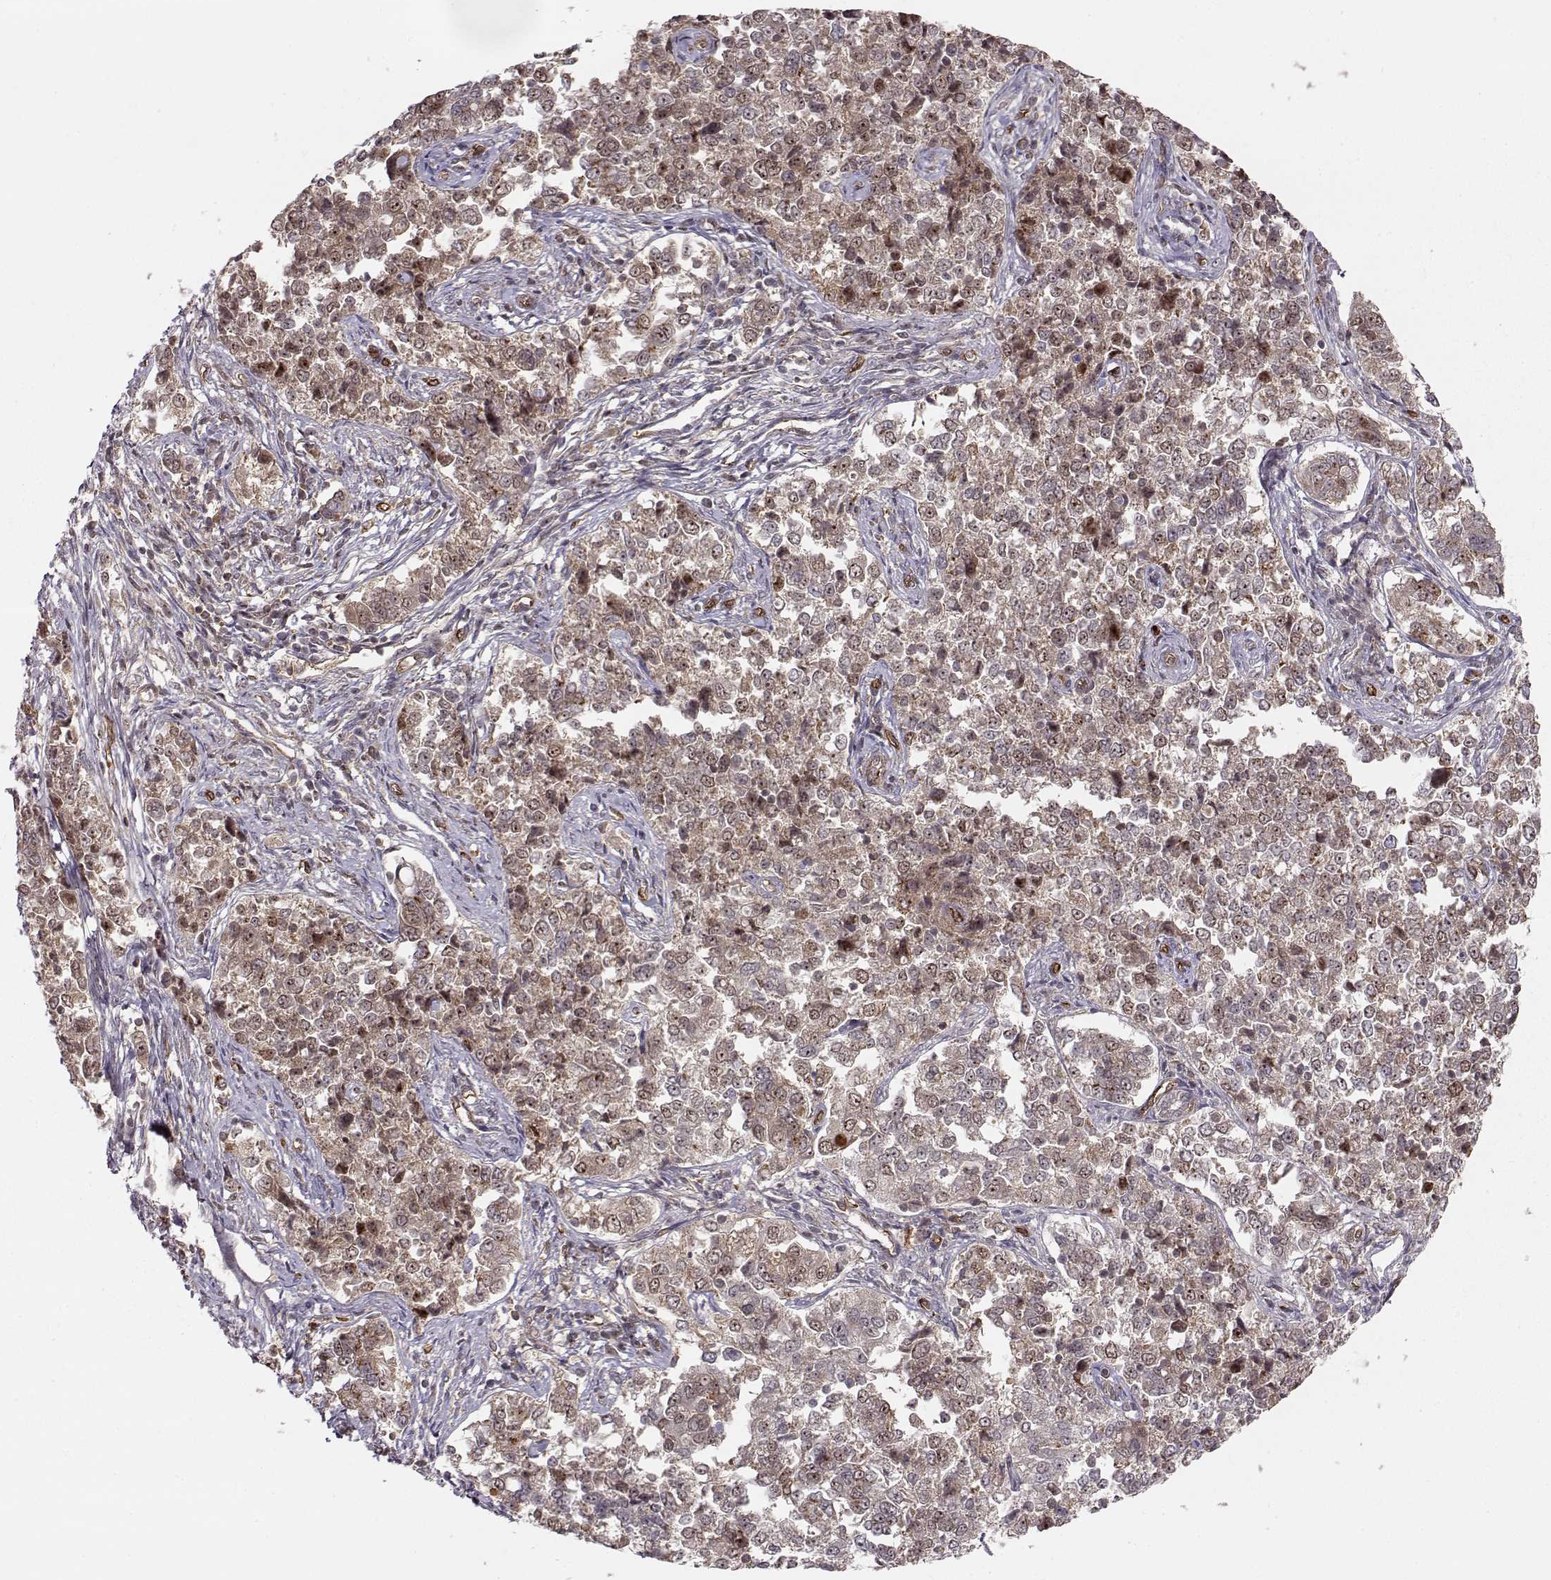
{"staining": {"intensity": "moderate", "quantity": "<25%", "location": "cytoplasmic/membranous,nuclear"}, "tissue": "endometrial cancer", "cell_type": "Tumor cells", "image_type": "cancer", "snomed": [{"axis": "morphology", "description": "Adenocarcinoma, NOS"}, {"axis": "topography", "description": "Endometrium"}], "caption": "Endometrial cancer (adenocarcinoma) was stained to show a protein in brown. There is low levels of moderate cytoplasmic/membranous and nuclear expression in about <25% of tumor cells.", "gene": "CIR1", "patient": {"sex": "female", "age": 43}}